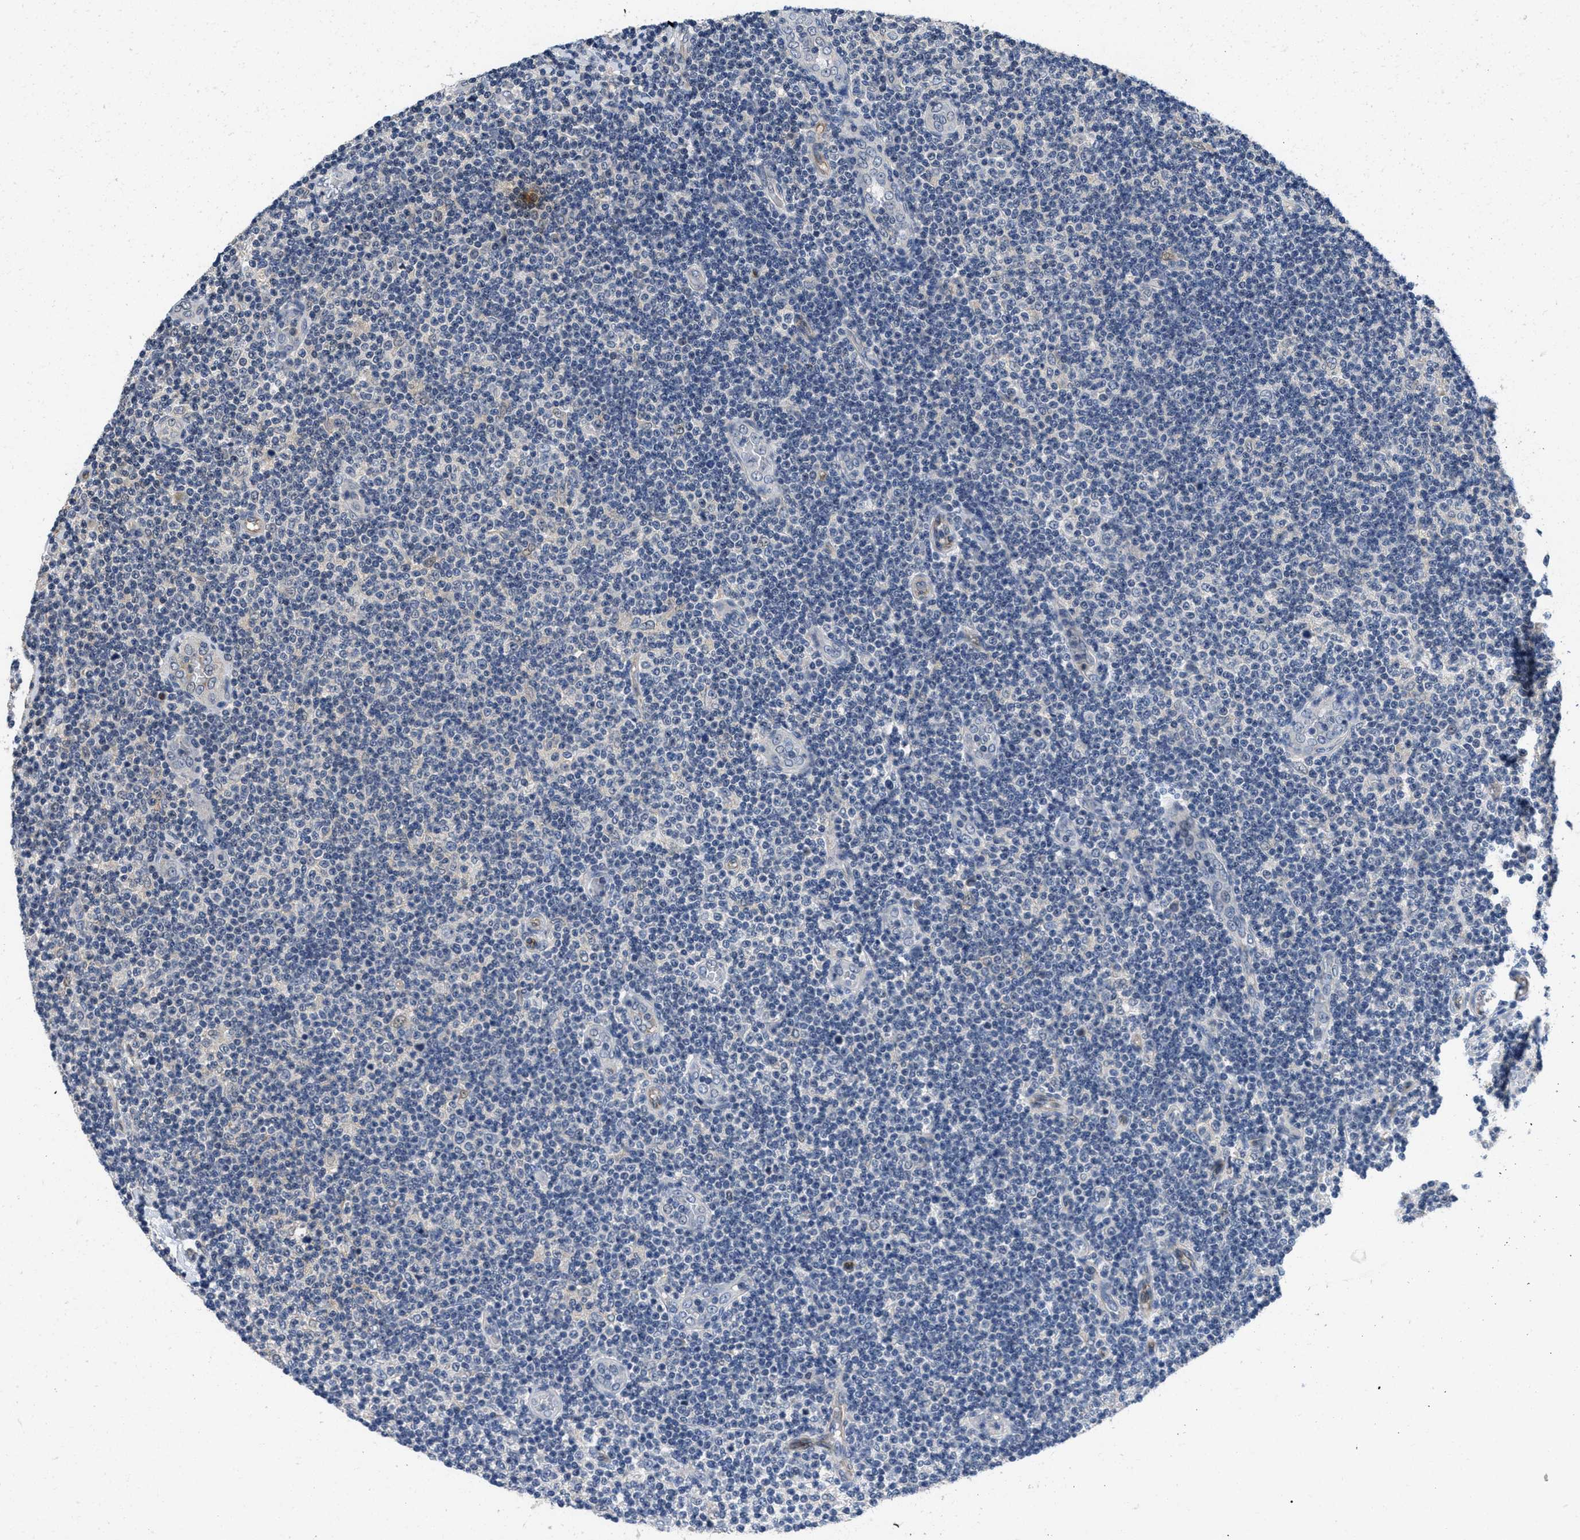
{"staining": {"intensity": "negative", "quantity": "none", "location": "none"}, "tissue": "lymphoma", "cell_type": "Tumor cells", "image_type": "cancer", "snomed": [{"axis": "morphology", "description": "Malignant lymphoma, non-Hodgkin's type, Low grade"}, {"axis": "topography", "description": "Lymph node"}], "caption": "Immunohistochemical staining of lymphoma demonstrates no significant positivity in tumor cells.", "gene": "ANGPT1", "patient": {"sex": "male", "age": 83}}